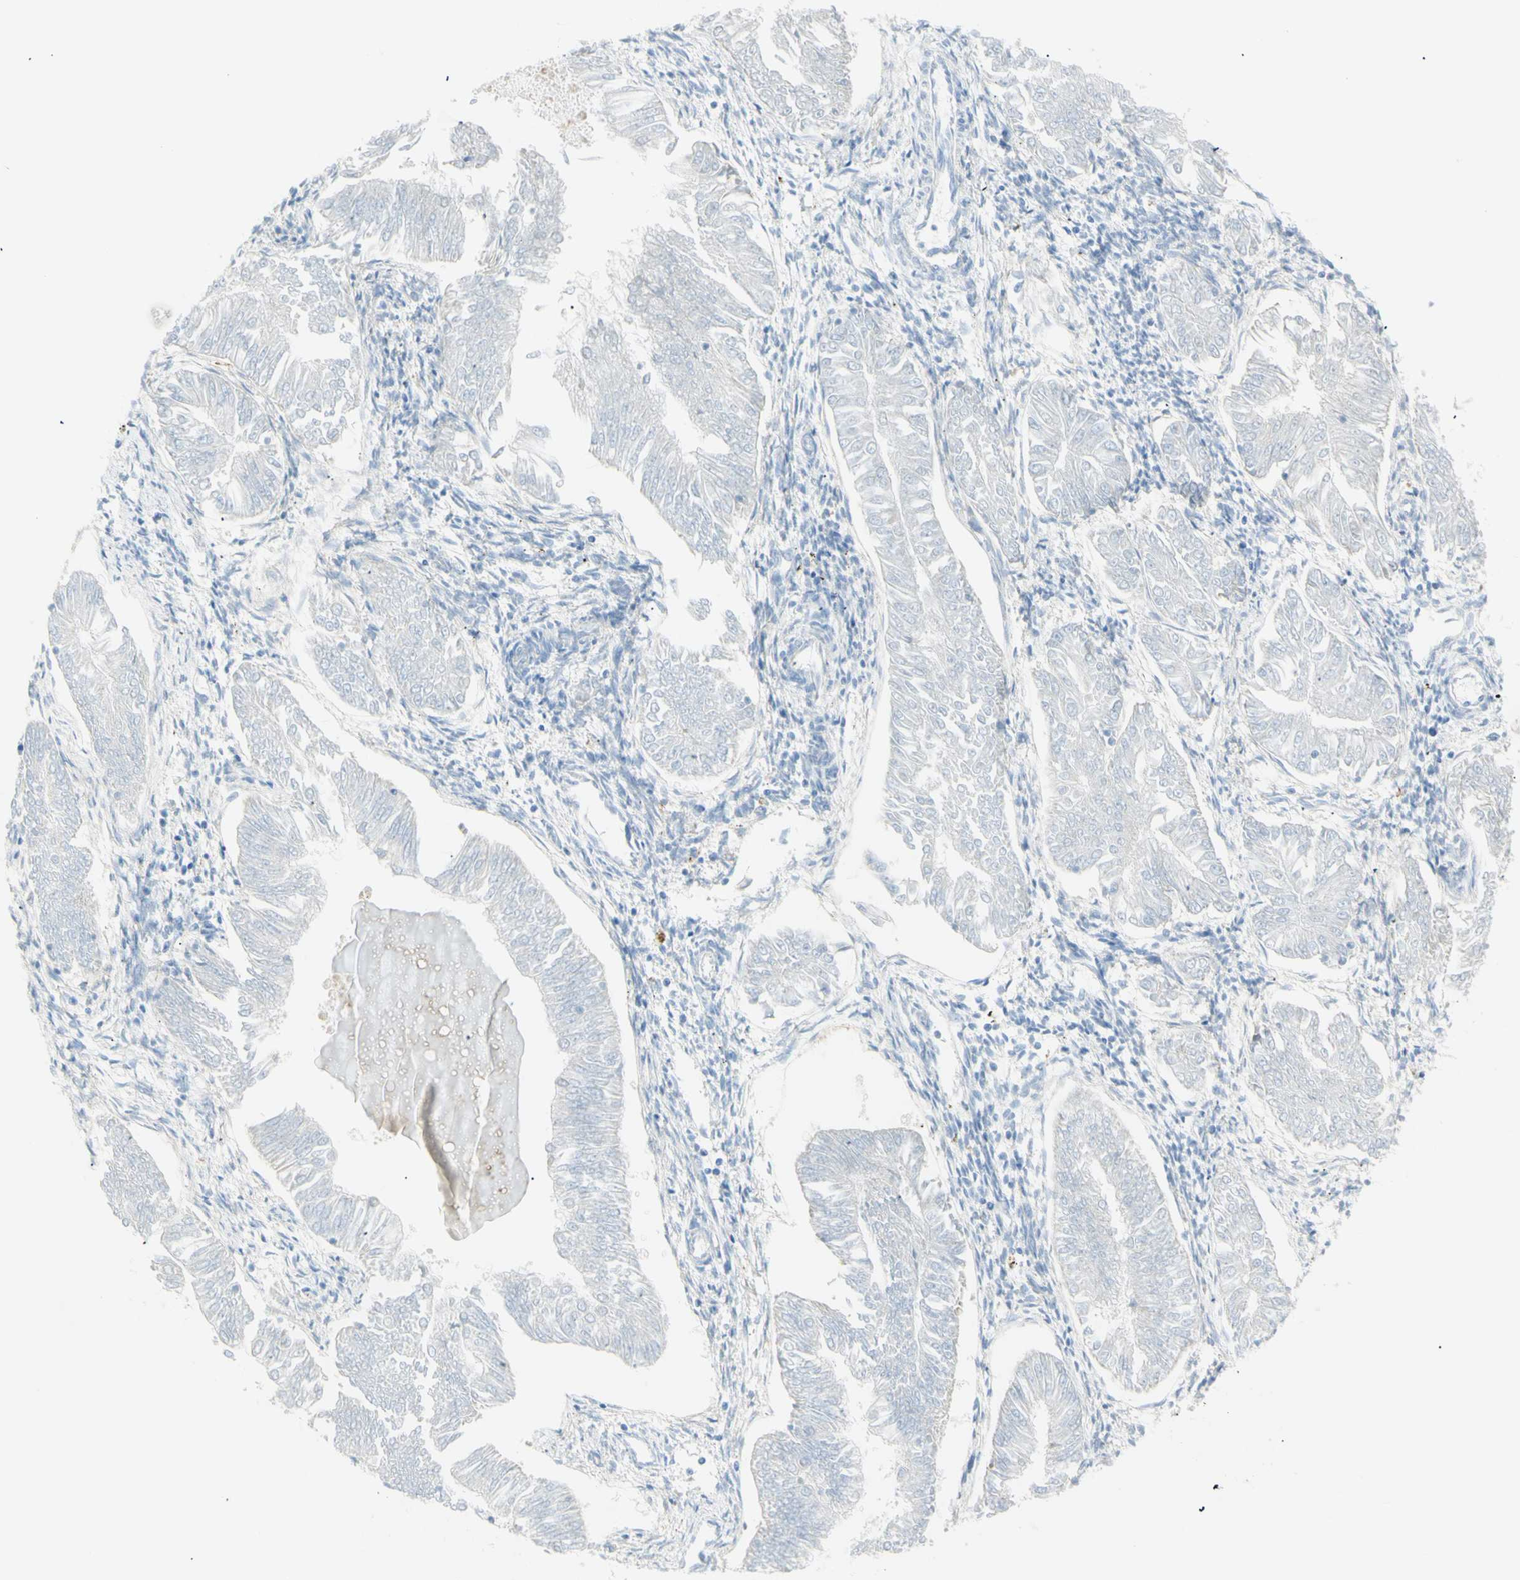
{"staining": {"intensity": "negative", "quantity": "none", "location": "none"}, "tissue": "endometrial cancer", "cell_type": "Tumor cells", "image_type": "cancer", "snomed": [{"axis": "morphology", "description": "Adenocarcinoma, NOS"}, {"axis": "topography", "description": "Endometrium"}], "caption": "Immunohistochemical staining of human adenocarcinoma (endometrial) displays no significant positivity in tumor cells.", "gene": "LETM1", "patient": {"sex": "female", "age": 53}}